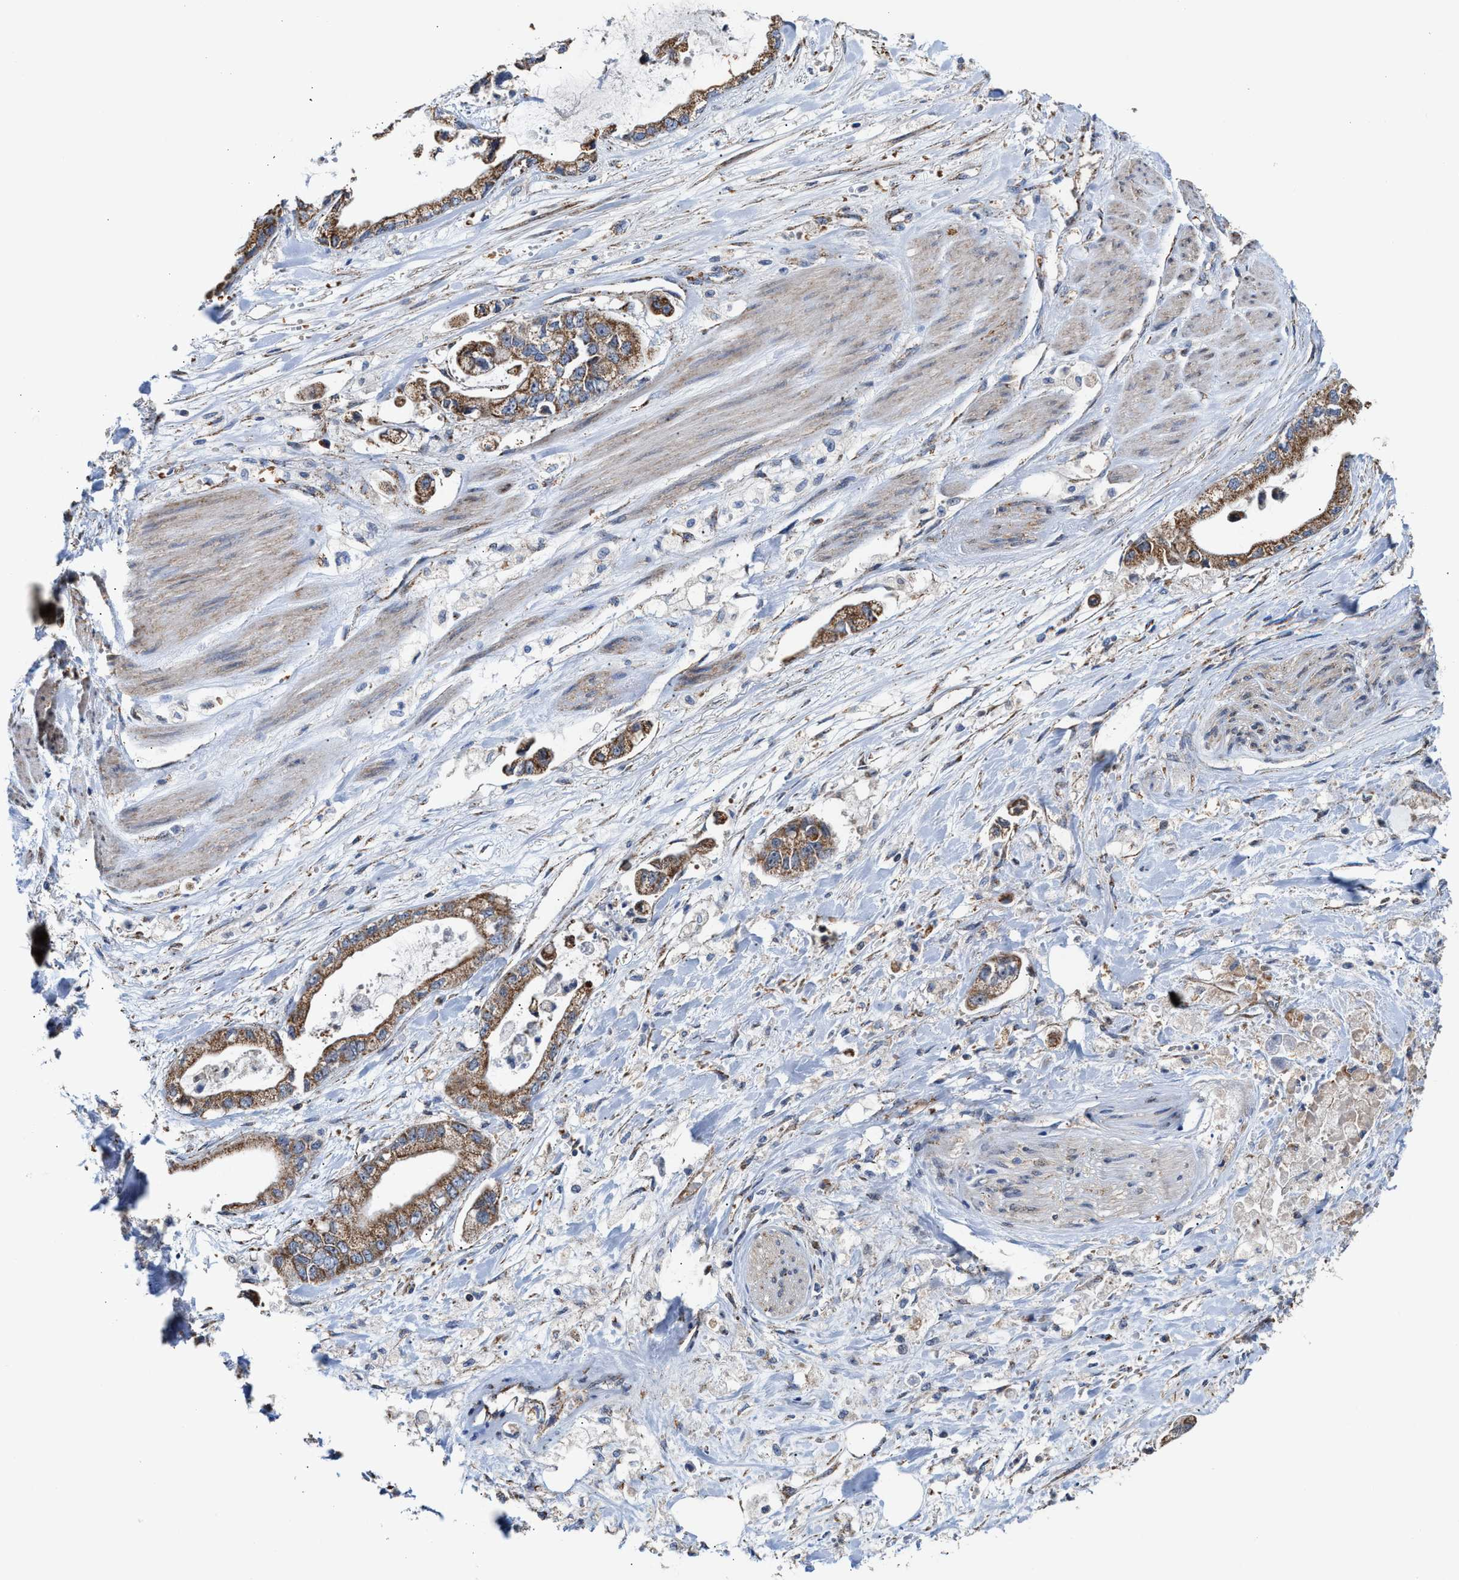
{"staining": {"intensity": "moderate", "quantity": ">75%", "location": "cytoplasmic/membranous"}, "tissue": "stomach cancer", "cell_type": "Tumor cells", "image_type": "cancer", "snomed": [{"axis": "morphology", "description": "Normal tissue, NOS"}, {"axis": "morphology", "description": "Adenocarcinoma, NOS"}, {"axis": "topography", "description": "Stomach"}], "caption": "Stomach cancer (adenocarcinoma) tissue shows moderate cytoplasmic/membranous expression in about >75% of tumor cells, visualized by immunohistochemistry.", "gene": "MECR", "patient": {"sex": "male", "age": 62}}